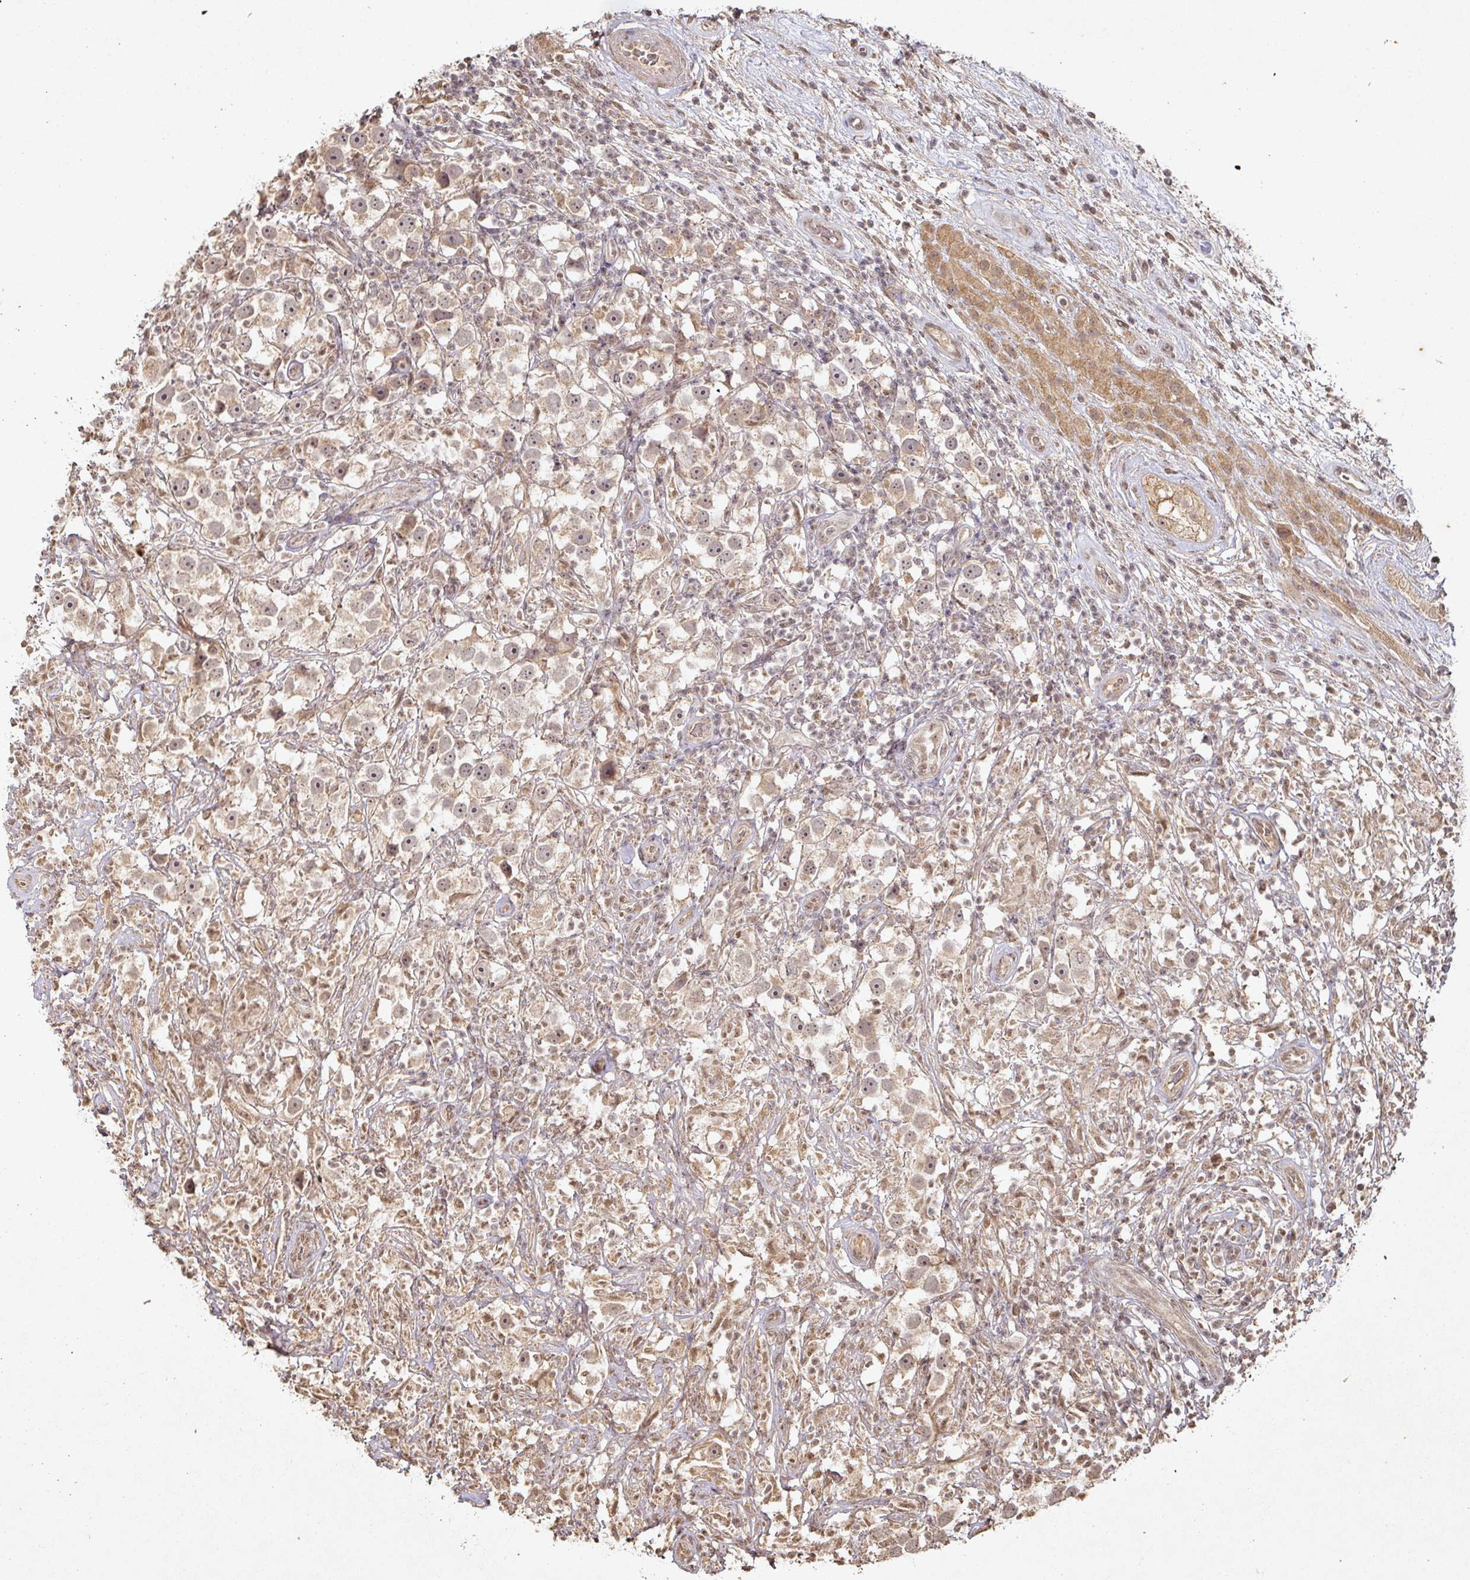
{"staining": {"intensity": "moderate", "quantity": ">75%", "location": "cytoplasmic/membranous,nuclear"}, "tissue": "testis cancer", "cell_type": "Tumor cells", "image_type": "cancer", "snomed": [{"axis": "morphology", "description": "Seminoma, NOS"}, {"axis": "topography", "description": "Testis"}], "caption": "A brown stain labels moderate cytoplasmic/membranous and nuclear staining of a protein in seminoma (testis) tumor cells.", "gene": "CAPN5", "patient": {"sex": "male", "age": 49}}